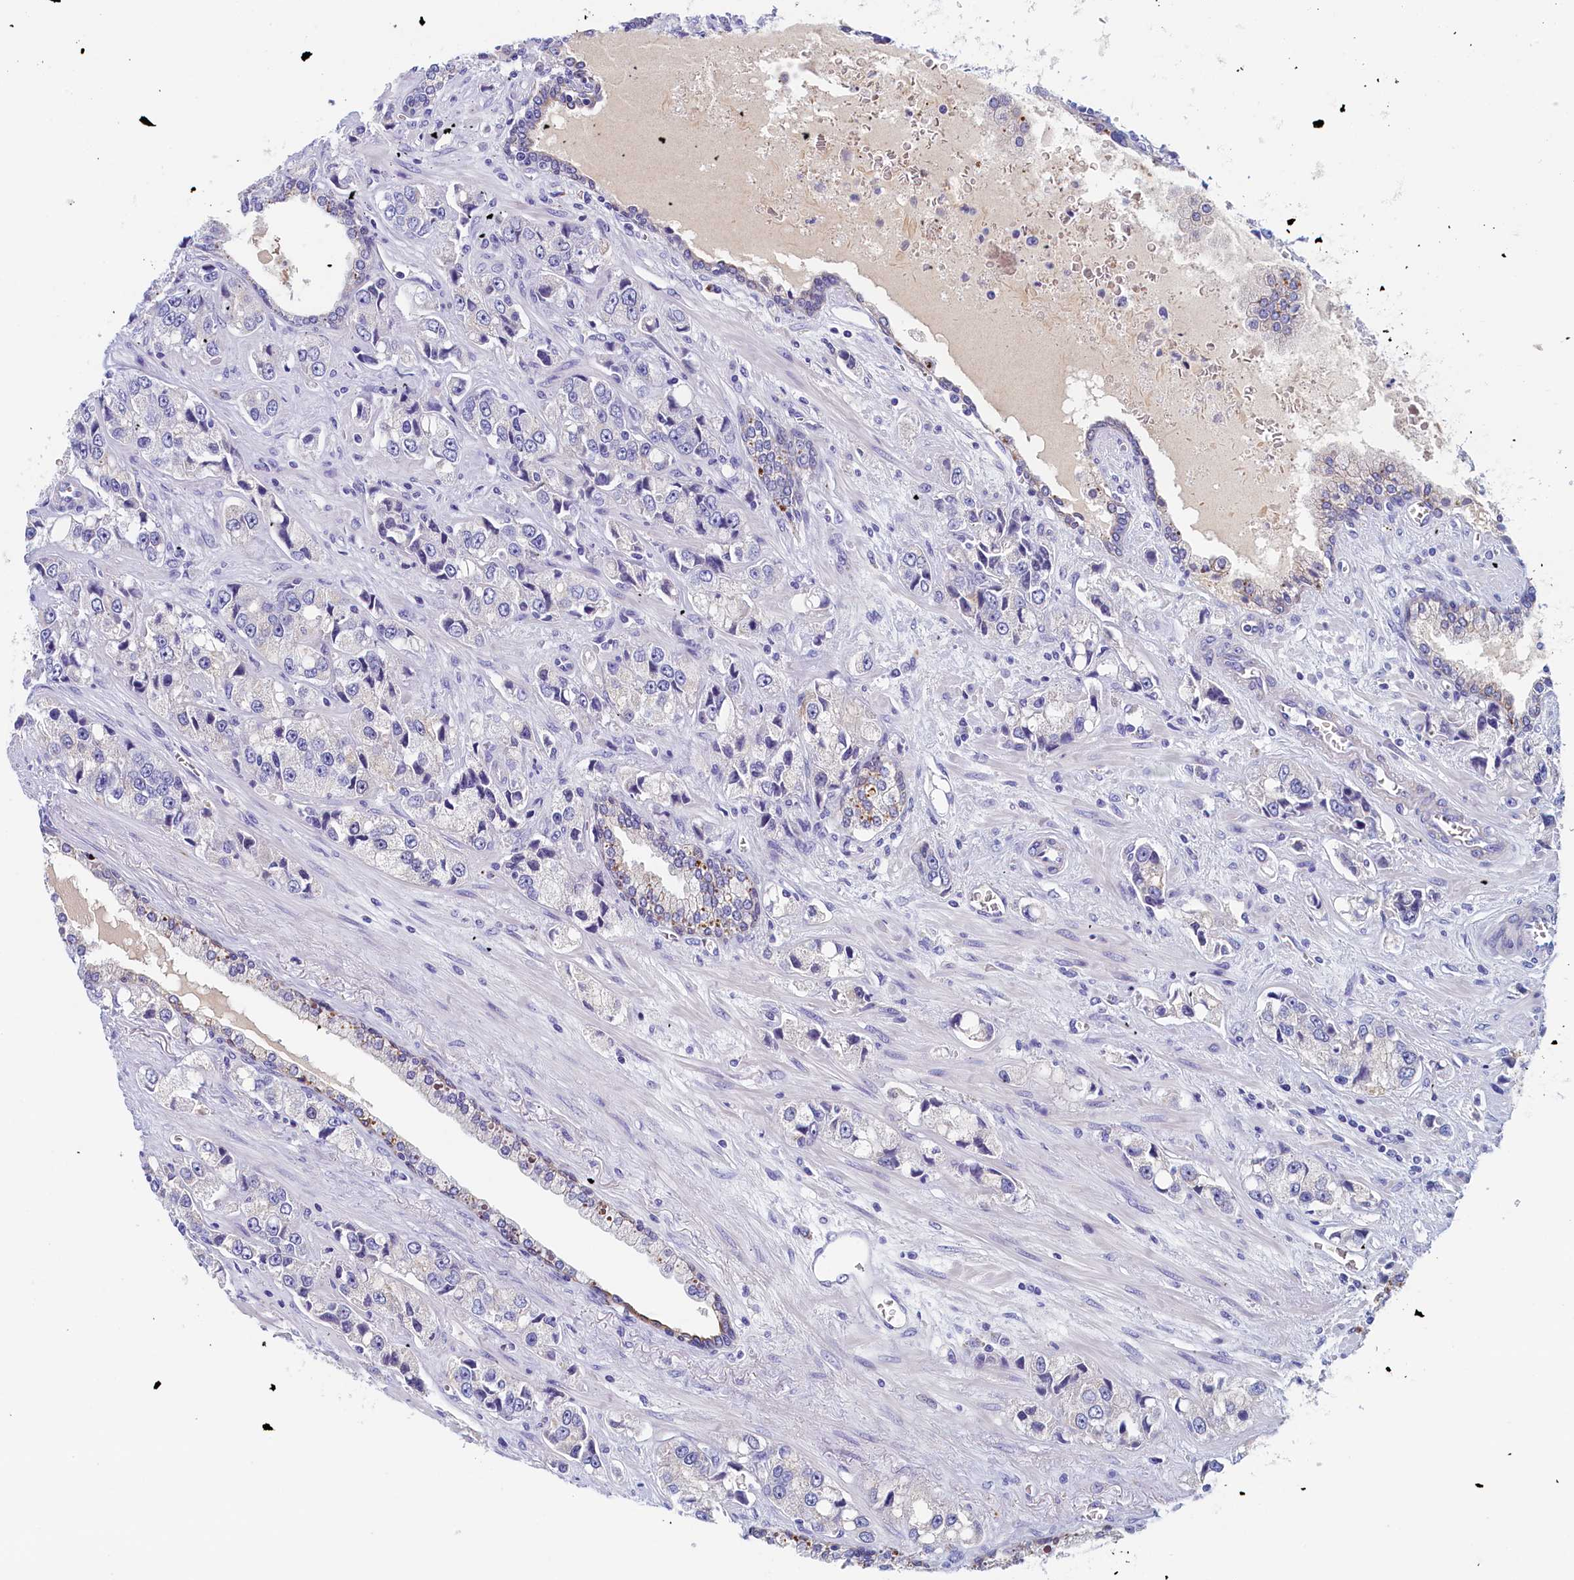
{"staining": {"intensity": "negative", "quantity": "none", "location": "none"}, "tissue": "prostate cancer", "cell_type": "Tumor cells", "image_type": "cancer", "snomed": [{"axis": "morphology", "description": "Adenocarcinoma, High grade"}, {"axis": "topography", "description": "Prostate"}], "caption": "A high-resolution histopathology image shows immunohistochemistry staining of prostate adenocarcinoma (high-grade), which demonstrates no significant expression in tumor cells.", "gene": "GUCA1C", "patient": {"sex": "male", "age": 74}}